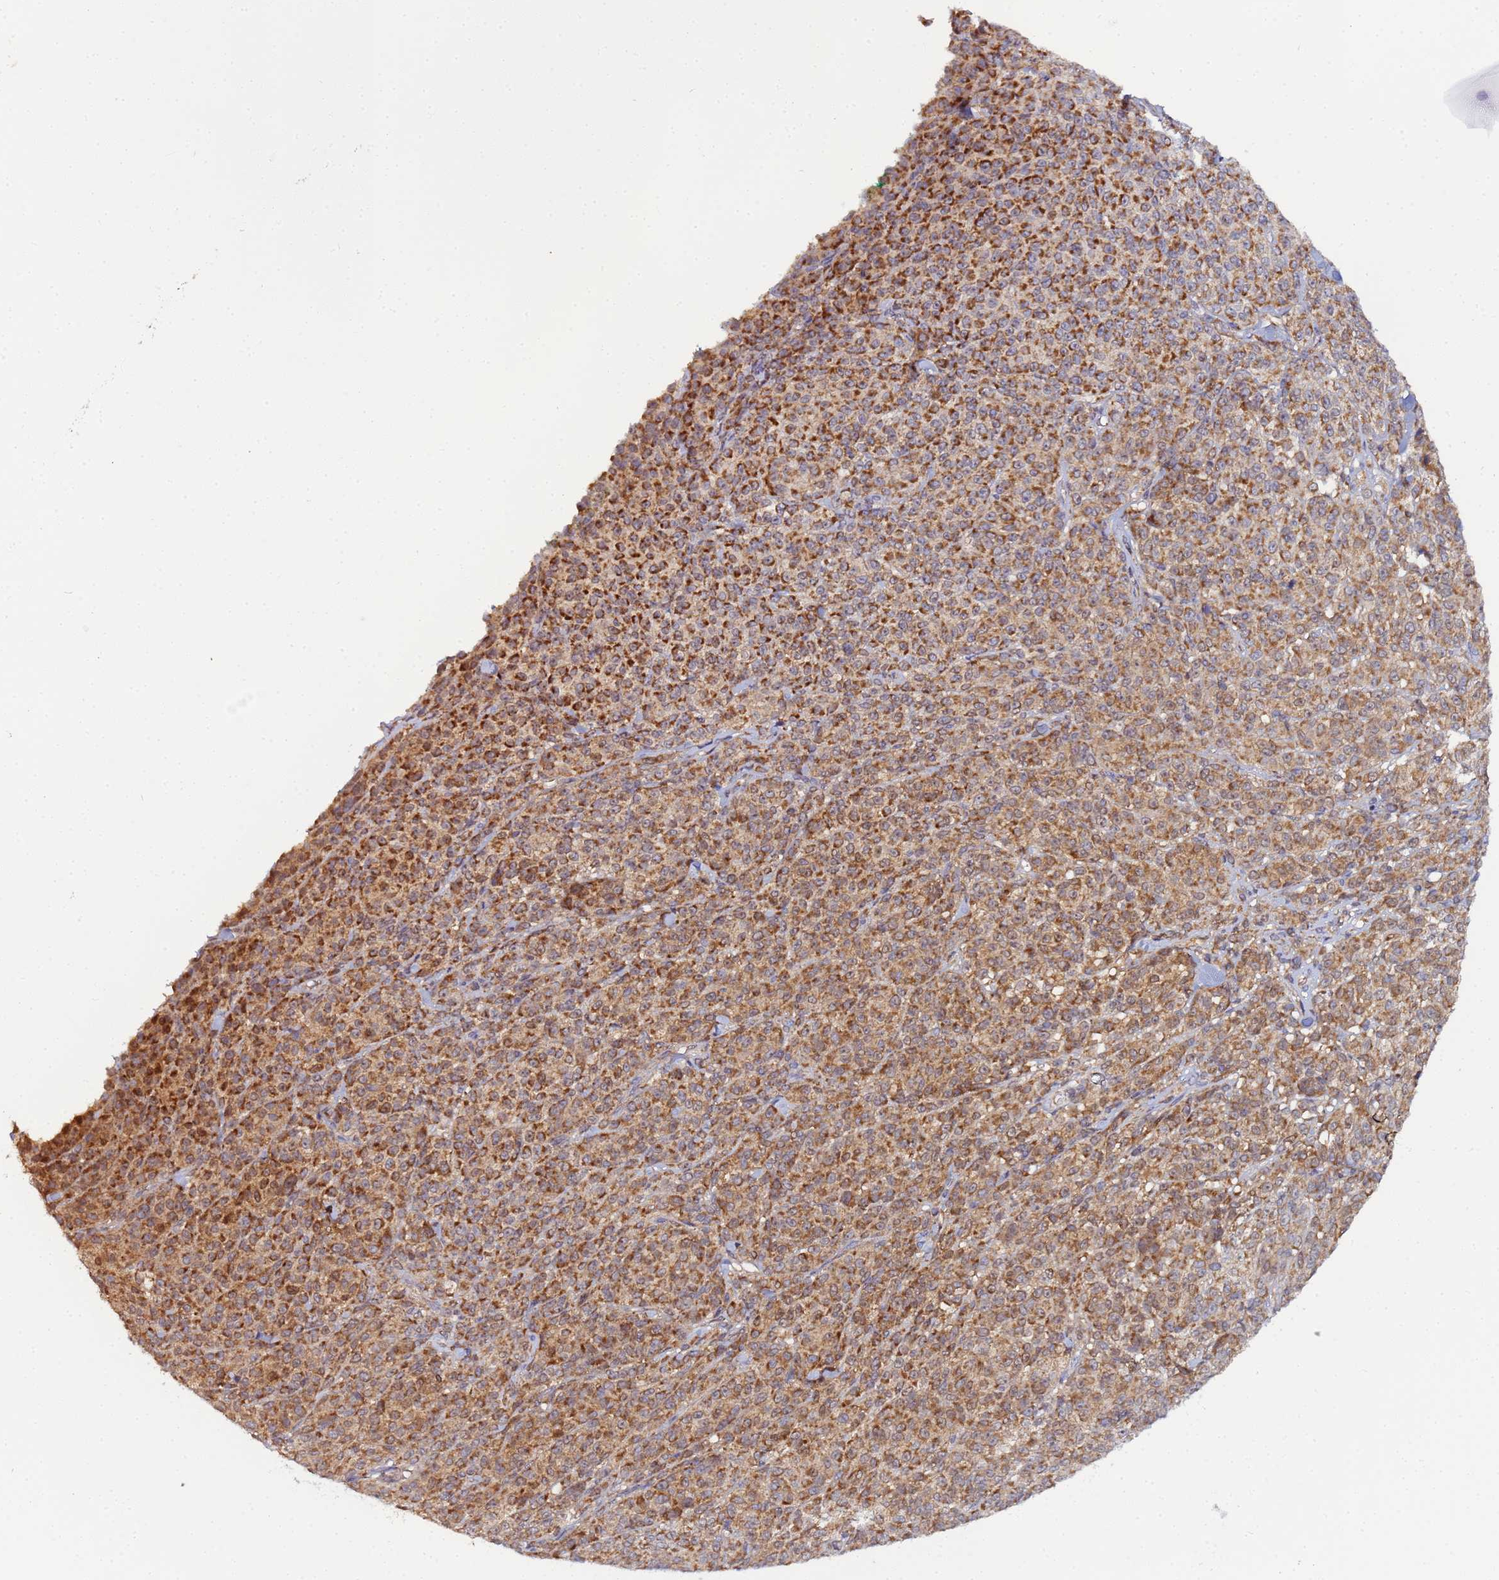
{"staining": {"intensity": "strong", "quantity": ">75%", "location": "cytoplasmic/membranous"}, "tissue": "melanoma", "cell_type": "Tumor cells", "image_type": "cancer", "snomed": [{"axis": "morphology", "description": "Normal tissue, NOS"}, {"axis": "morphology", "description": "Malignant melanoma, NOS"}, {"axis": "topography", "description": "Skin"}], "caption": "Melanoma was stained to show a protein in brown. There is high levels of strong cytoplasmic/membranous expression in about >75% of tumor cells.", "gene": "CCDC127", "patient": {"sex": "female", "age": 34}}